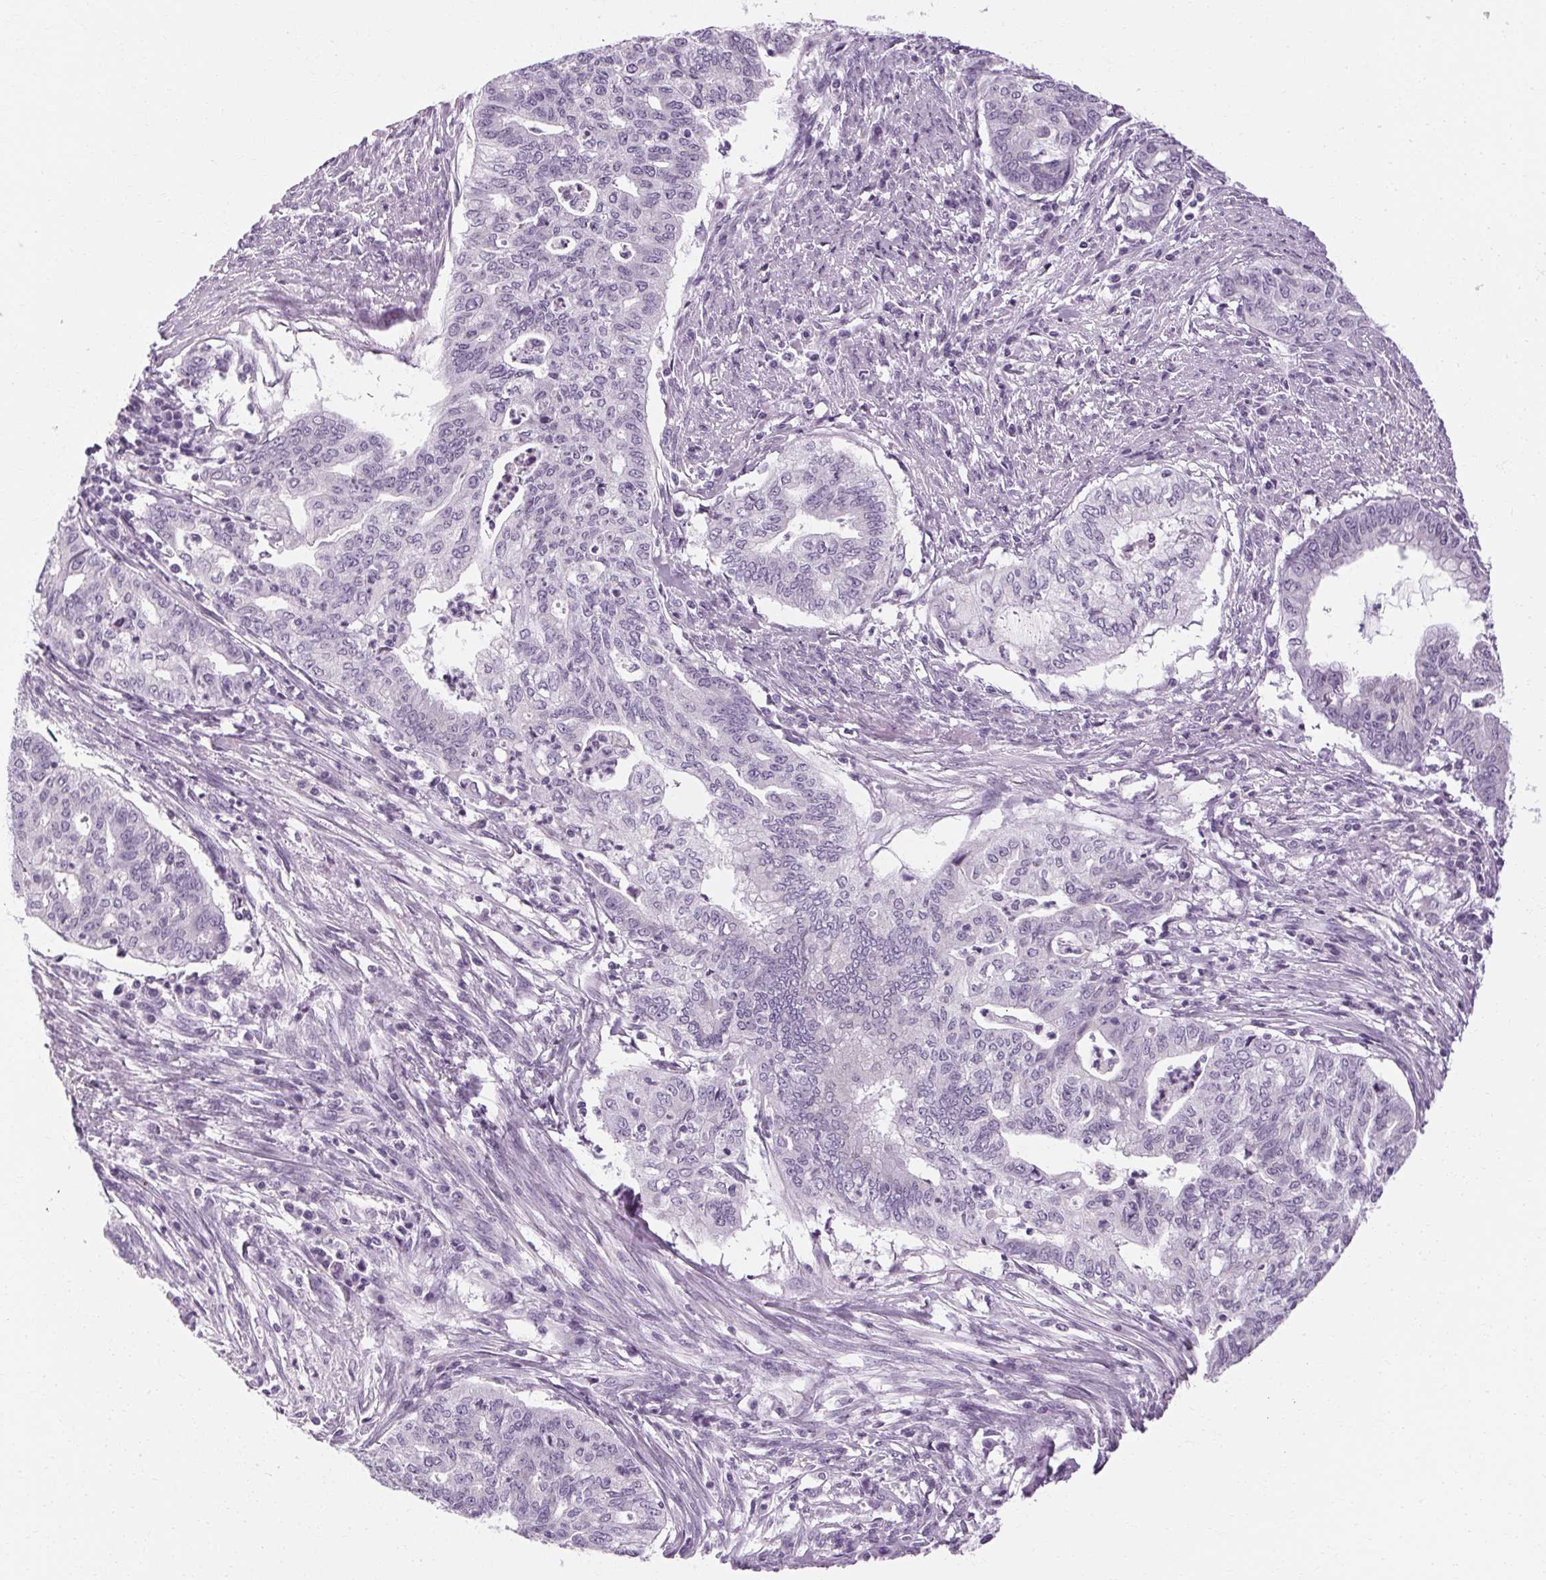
{"staining": {"intensity": "negative", "quantity": "none", "location": "none"}, "tissue": "endometrial cancer", "cell_type": "Tumor cells", "image_type": "cancer", "snomed": [{"axis": "morphology", "description": "Adenocarcinoma, NOS"}, {"axis": "topography", "description": "Endometrium"}], "caption": "The immunohistochemistry image has no significant staining in tumor cells of endometrial adenocarcinoma tissue.", "gene": "POMC", "patient": {"sex": "female", "age": 79}}